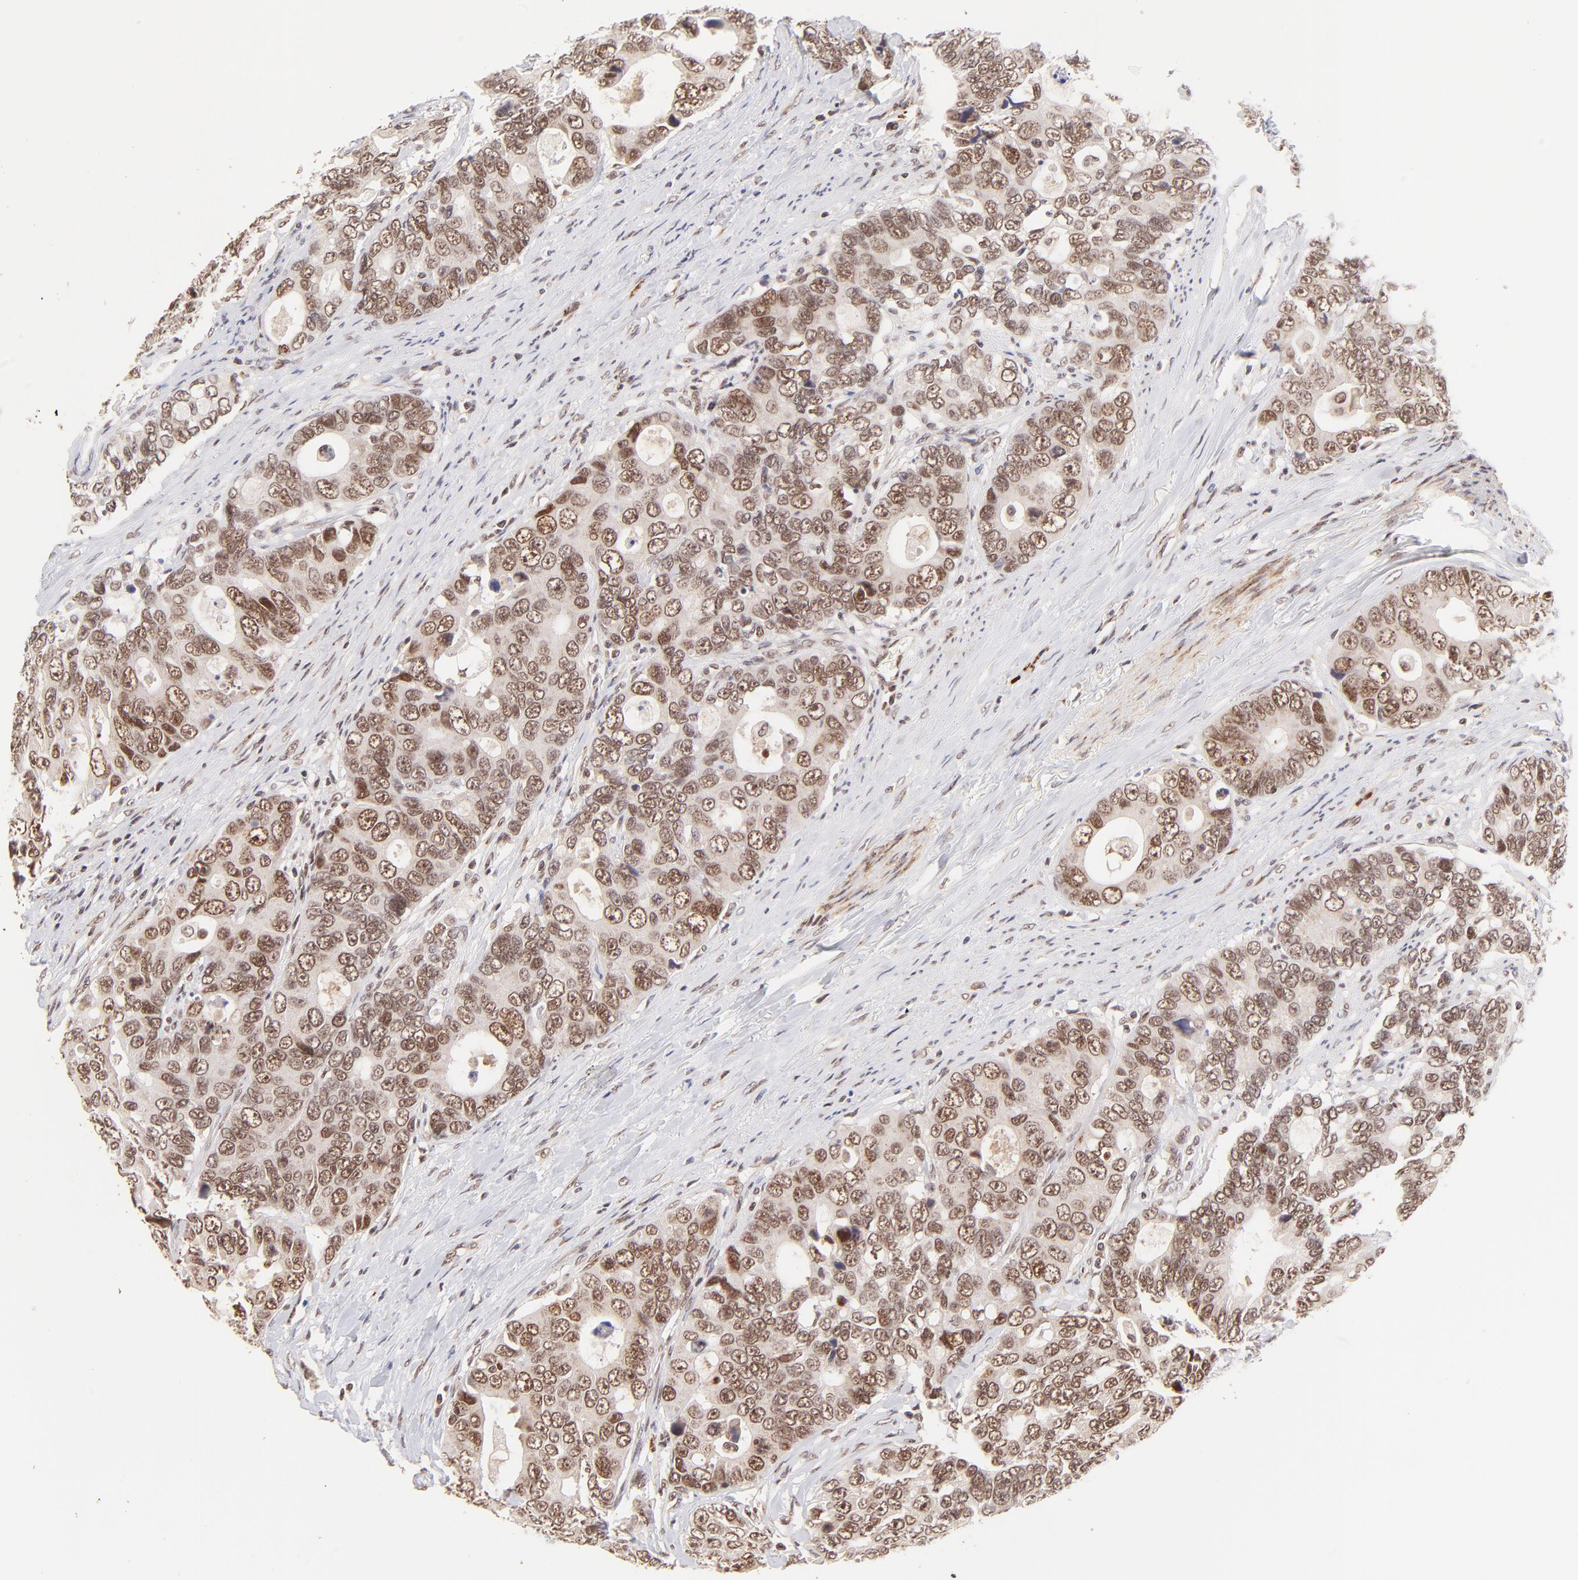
{"staining": {"intensity": "moderate", "quantity": ">75%", "location": "nuclear"}, "tissue": "colorectal cancer", "cell_type": "Tumor cells", "image_type": "cancer", "snomed": [{"axis": "morphology", "description": "Adenocarcinoma, NOS"}, {"axis": "topography", "description": "Rectum"}], "caption": "Immunohistochemistry (IHC) staining of adenocarcinoma (colorectal), which displays medium levels of moderate nuclear expression in approximately >75% of tumor cells indicating moderate nuclear protein expression. The staining was performed using DAB (brown) for protein detection and nuclei were counterstained in hematoxylin (blue).", "gene": "MED12", "patient": {"sex": "female", "age": 67}}